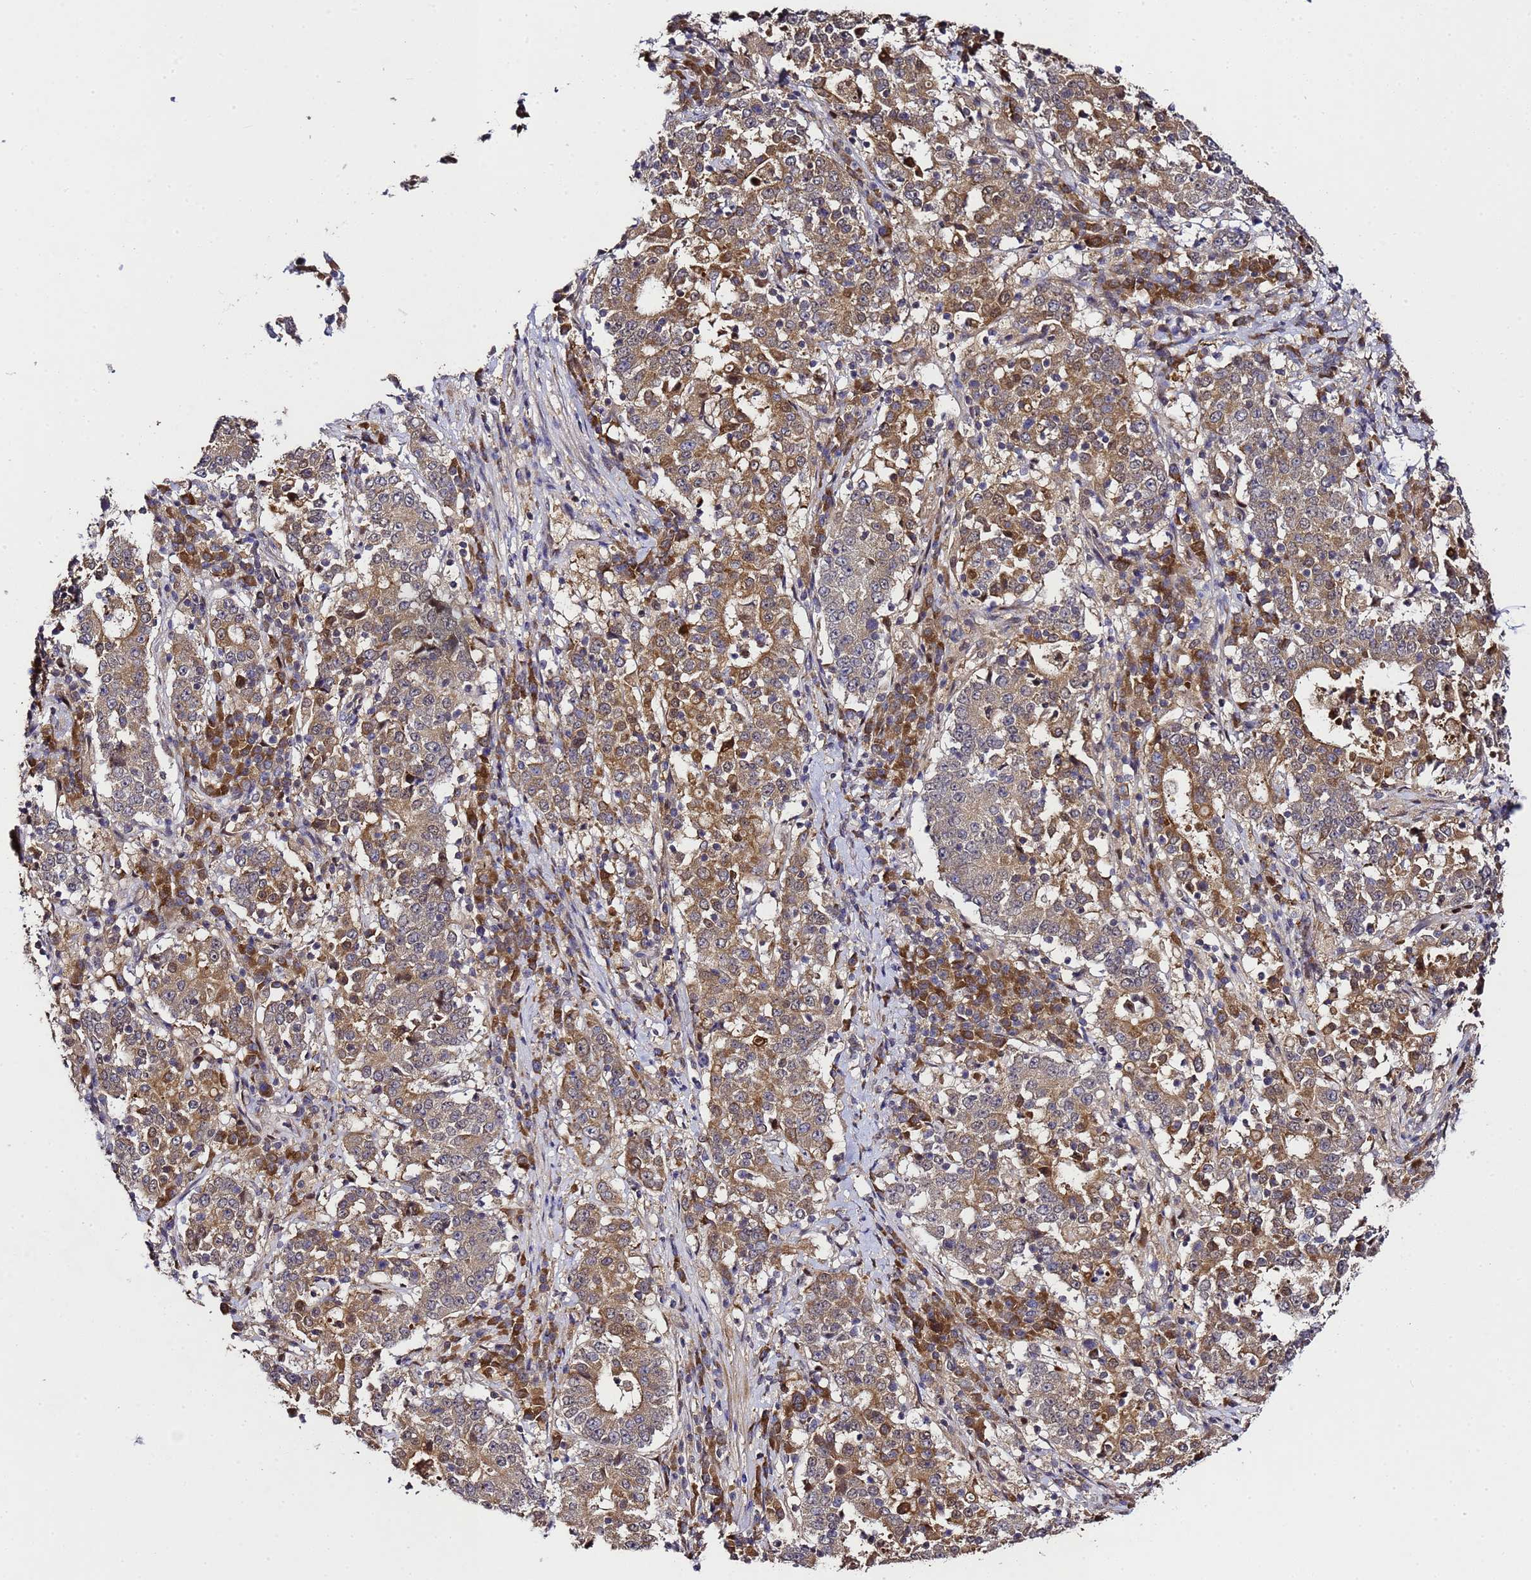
{"staining": {"intensity": "moderate", "quantity": ">75%", "location": "cytoplasmic/membranous"}, "tissue": "stomach cancer", "cell_type": "Tumor cells", "image_type": "cancer", "snomed": [{"axis": "morphology", "description": "Adenocarcinoma, NOS"}, {"axis": "topography", "description": "Stomach"}], "caption": "Tumor cells display medium levels of moderate cytoplasmic/membranous staining in about >75% of cells in stomach cancer. (DAB (3,3'-diaminobenzidine) IHC, brown staining for protein, blue staining for nuclei).", "gene": "ALG3", "patient": {"sex": "male", "age": 59}}